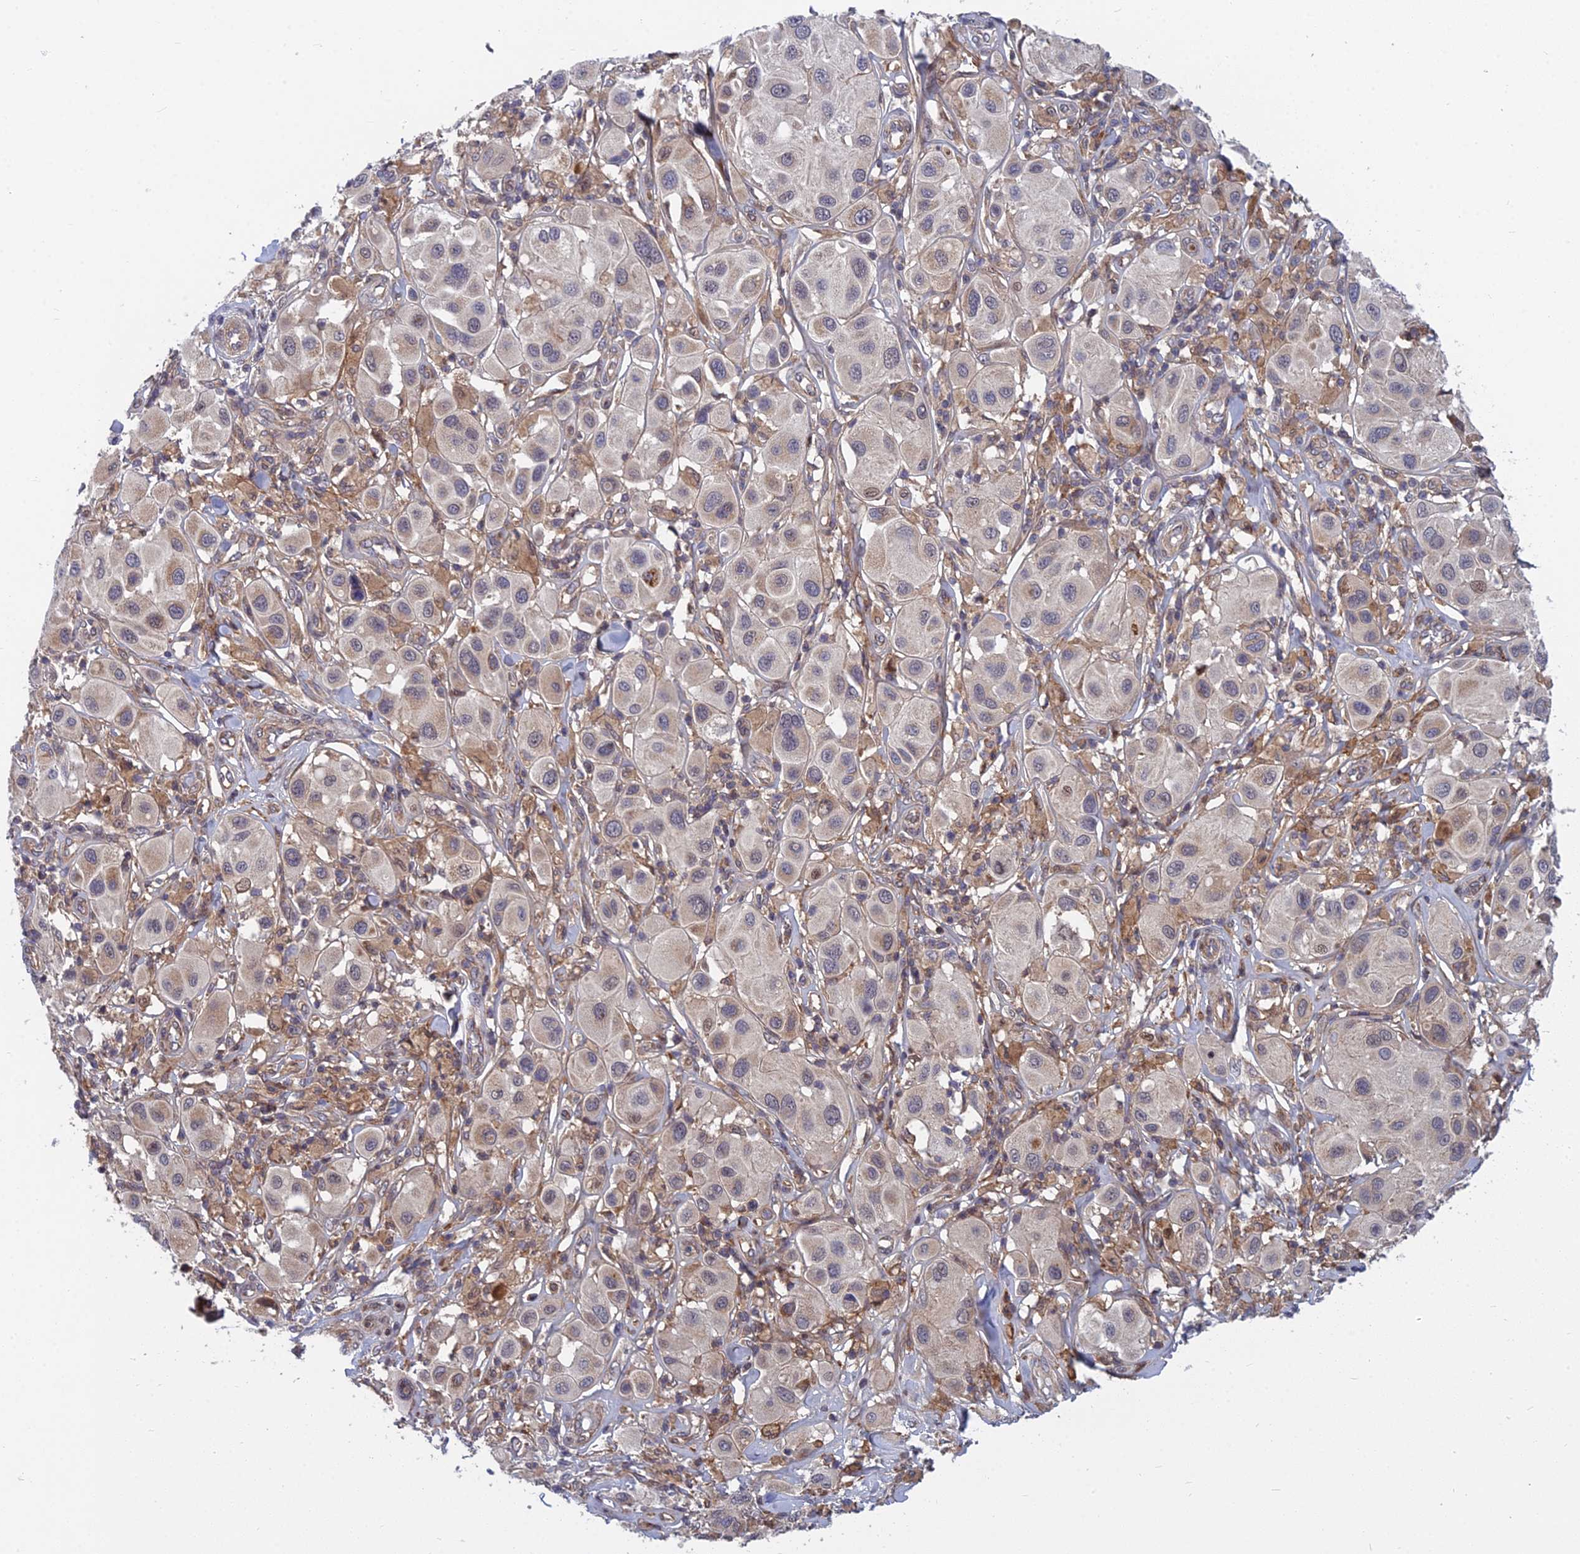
{"staining": {"intensity": "weak", "quantity": "<25%", "location": "cytoplasmic/membranous"}, "tissue": "melanoma", "cell_type": "Tumor cells", "image_type": "cancer", "snomed": [{"axis": "morphology", "description": "Malignant melanoma, Metastatic site"}, {"axis": "topography", "description": "Skin"}], "caption": "Immunohistochemistry (IHC) image of malignant melanoma (metastatic site) stained for a protein (brown), which shows no expression in tumor cells.", "gene": "COMMD2", "patient": {"sex": "male", "age": 41}}